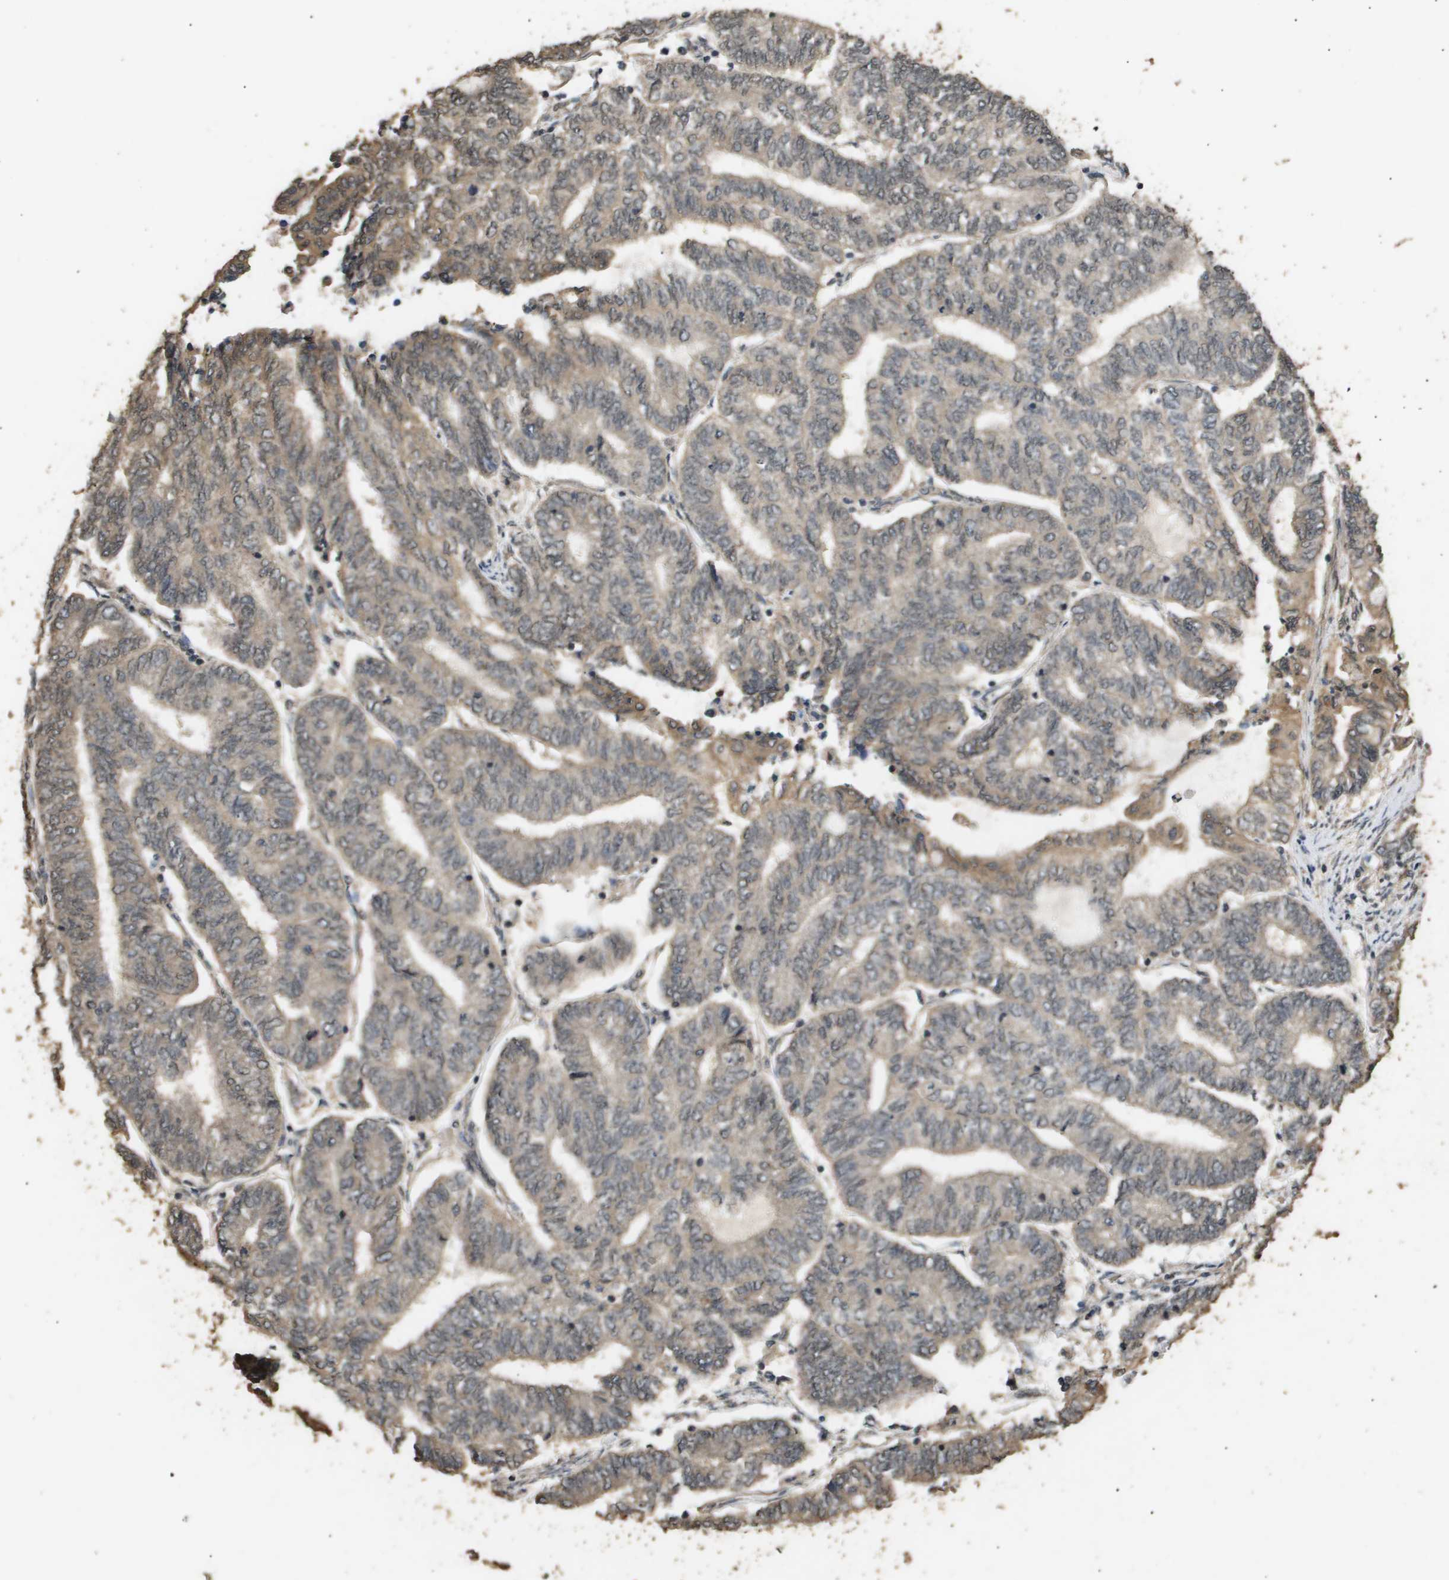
{"staining": {"intensity": "moderate", "quantity": "25%-75%", "location": "cytoplasmic/membranous"}, "tissue": "endometrial cancer", "cell_type": "Tumor cells", "image_type": "cancer", "snomed": [{"axis": "morphology", "description": "Adenocarcinoma, NOS"}, {"axis": "topography", "description": "Uterus"}, {"axis": "topography", "description": "Endometrium"}], "caption": "Immunohistochemistry histopathology image of endometrial cancer (adenocarcinoma) stained for a protein (brown), which demonstrates medium levels of moderate cytoplasmic/membranous staining in approximately 25%-75% of tumor cells.", "gene": "ING1", "patient": {"sex": "female", "age": 70}}